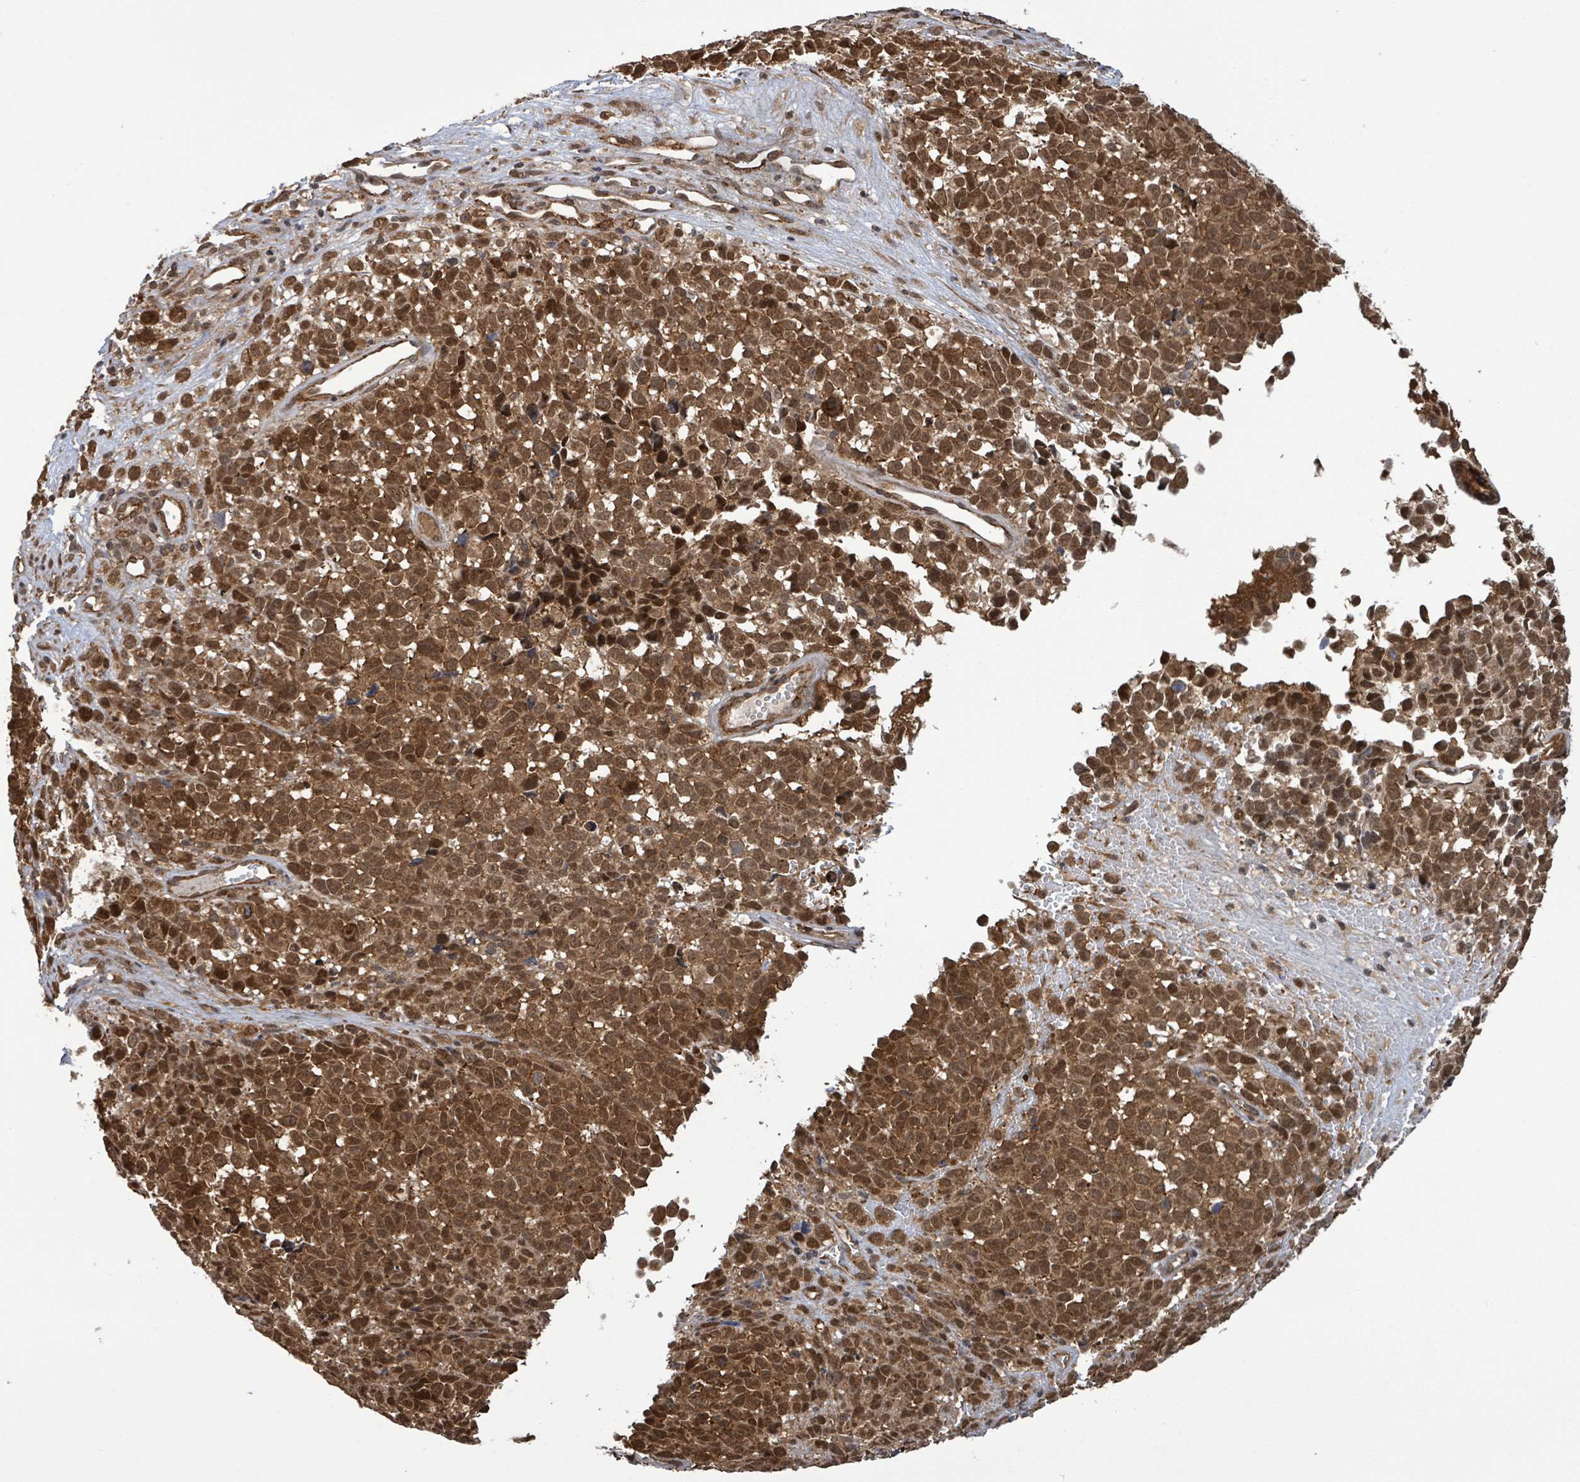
{"staining": {"intensity": "strong", "quantity": ">75%", "location": "cytoplasmic/membranous,nuclear"}, "tissue": "melanoma", "cell_type": "Tumor cells", "image_type": "cancer", "snomed": [{"axis": "morphology", "description": "Malignant melanoma, NOS"}, {"axis": "topography", "description": "Nose, NOS"}], "caption": "Melanoma tissue shows strong cytoplasmic/membranous and nuclear staining in approximately >75% of tumor cells", "gene": "KLC1", "patient": {"sex": "female", "age": 48}}